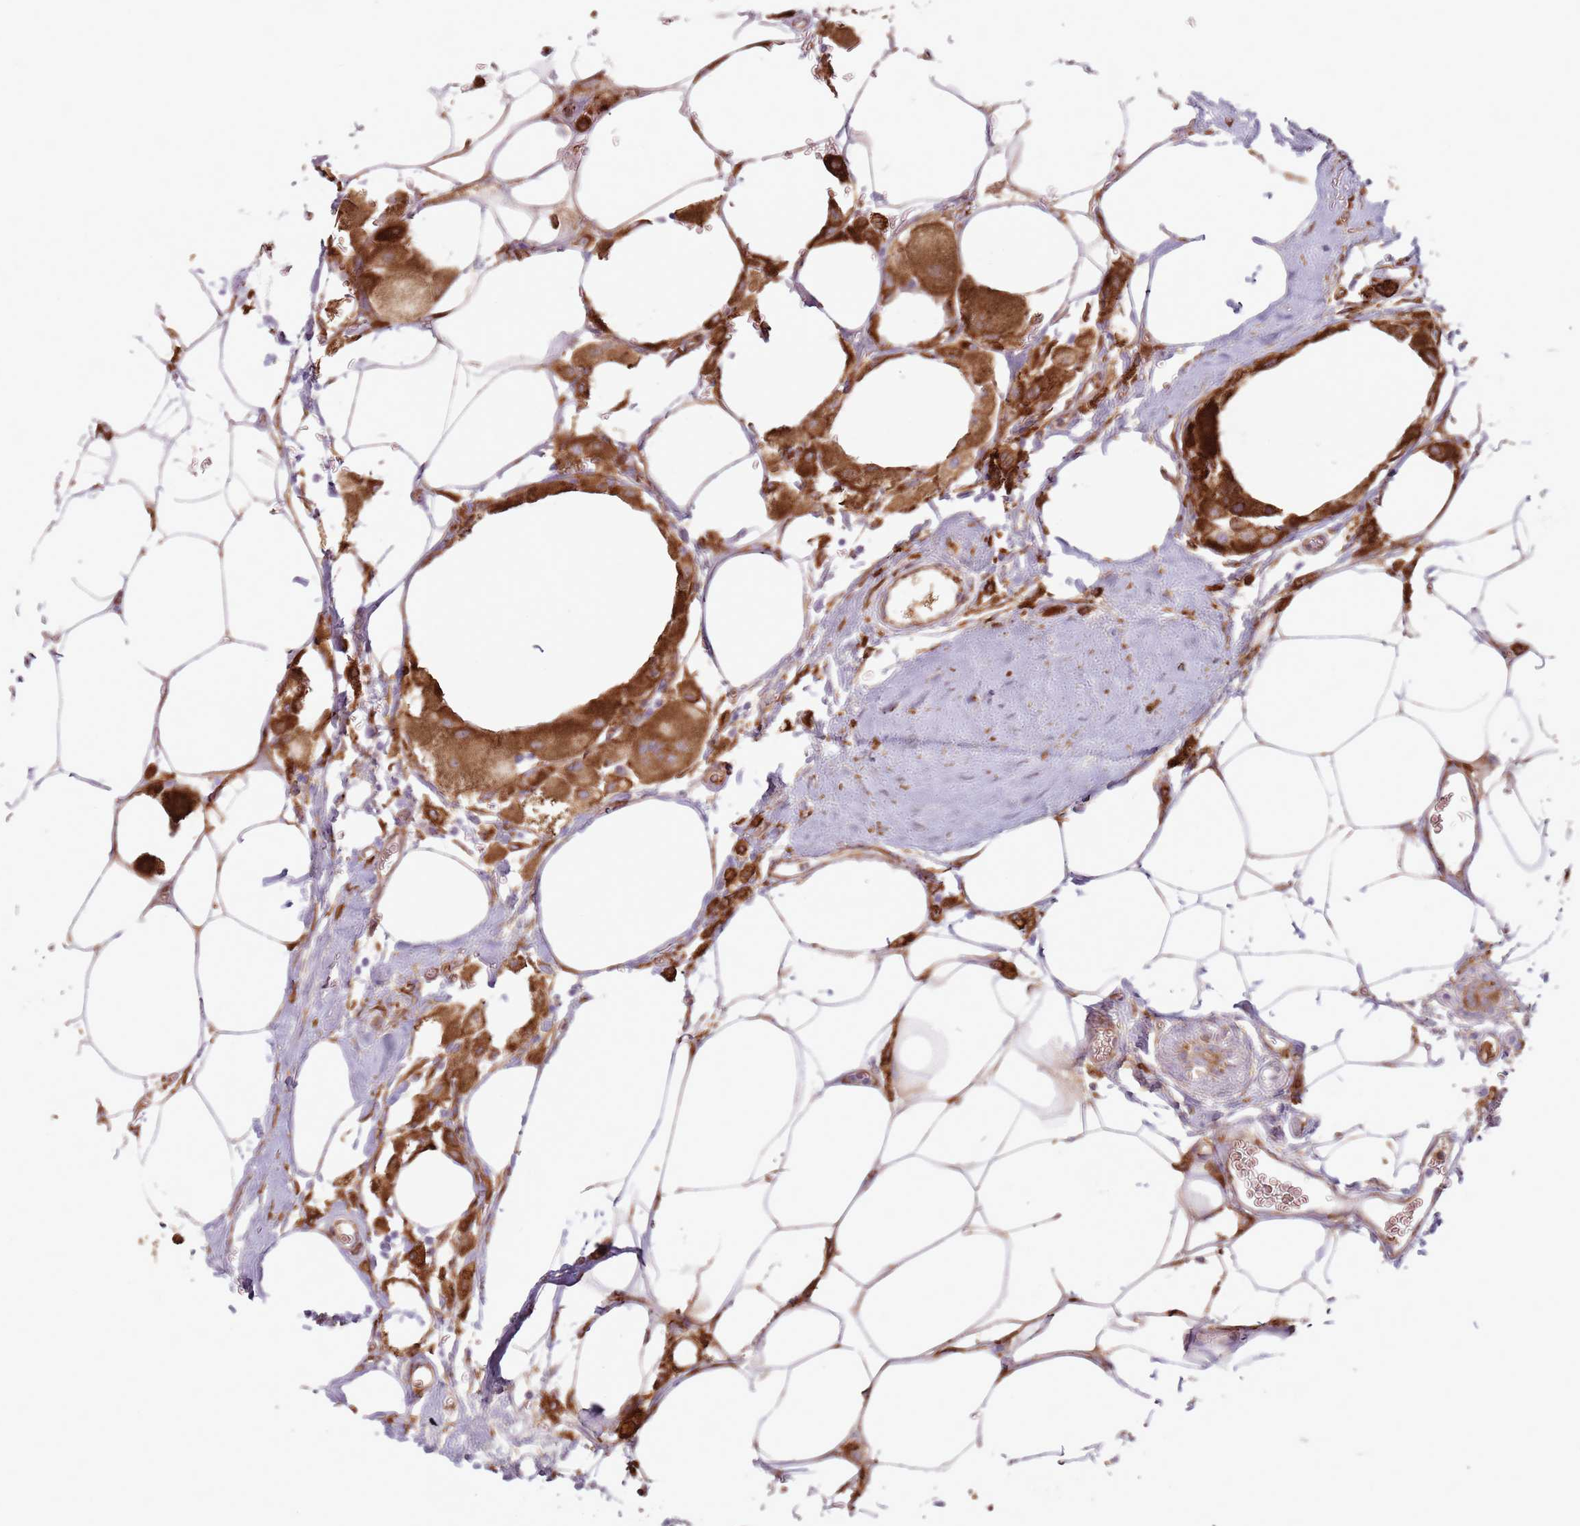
{"staining": {"intensity": "strong", "quantity": "25%-75%", "location": "cytoplasmic/membranous"}, "tissue": "breast cancer", "cell_type": "Tumor cells", "image_type": "cancer", "snomed": [{"axis": "morphology", "description": "Lobular carcinoma"}, {"axis": "topography", "description": "Breast"}], "caption": "There is high levels of strong cytoplasmic/membranous positivity in tumor cells of breast cancer, as demonstrated by immunohistochemical staining (brown color).", "gene": "COLGALT1", "patient": {"sex": "female", "age": 58}}